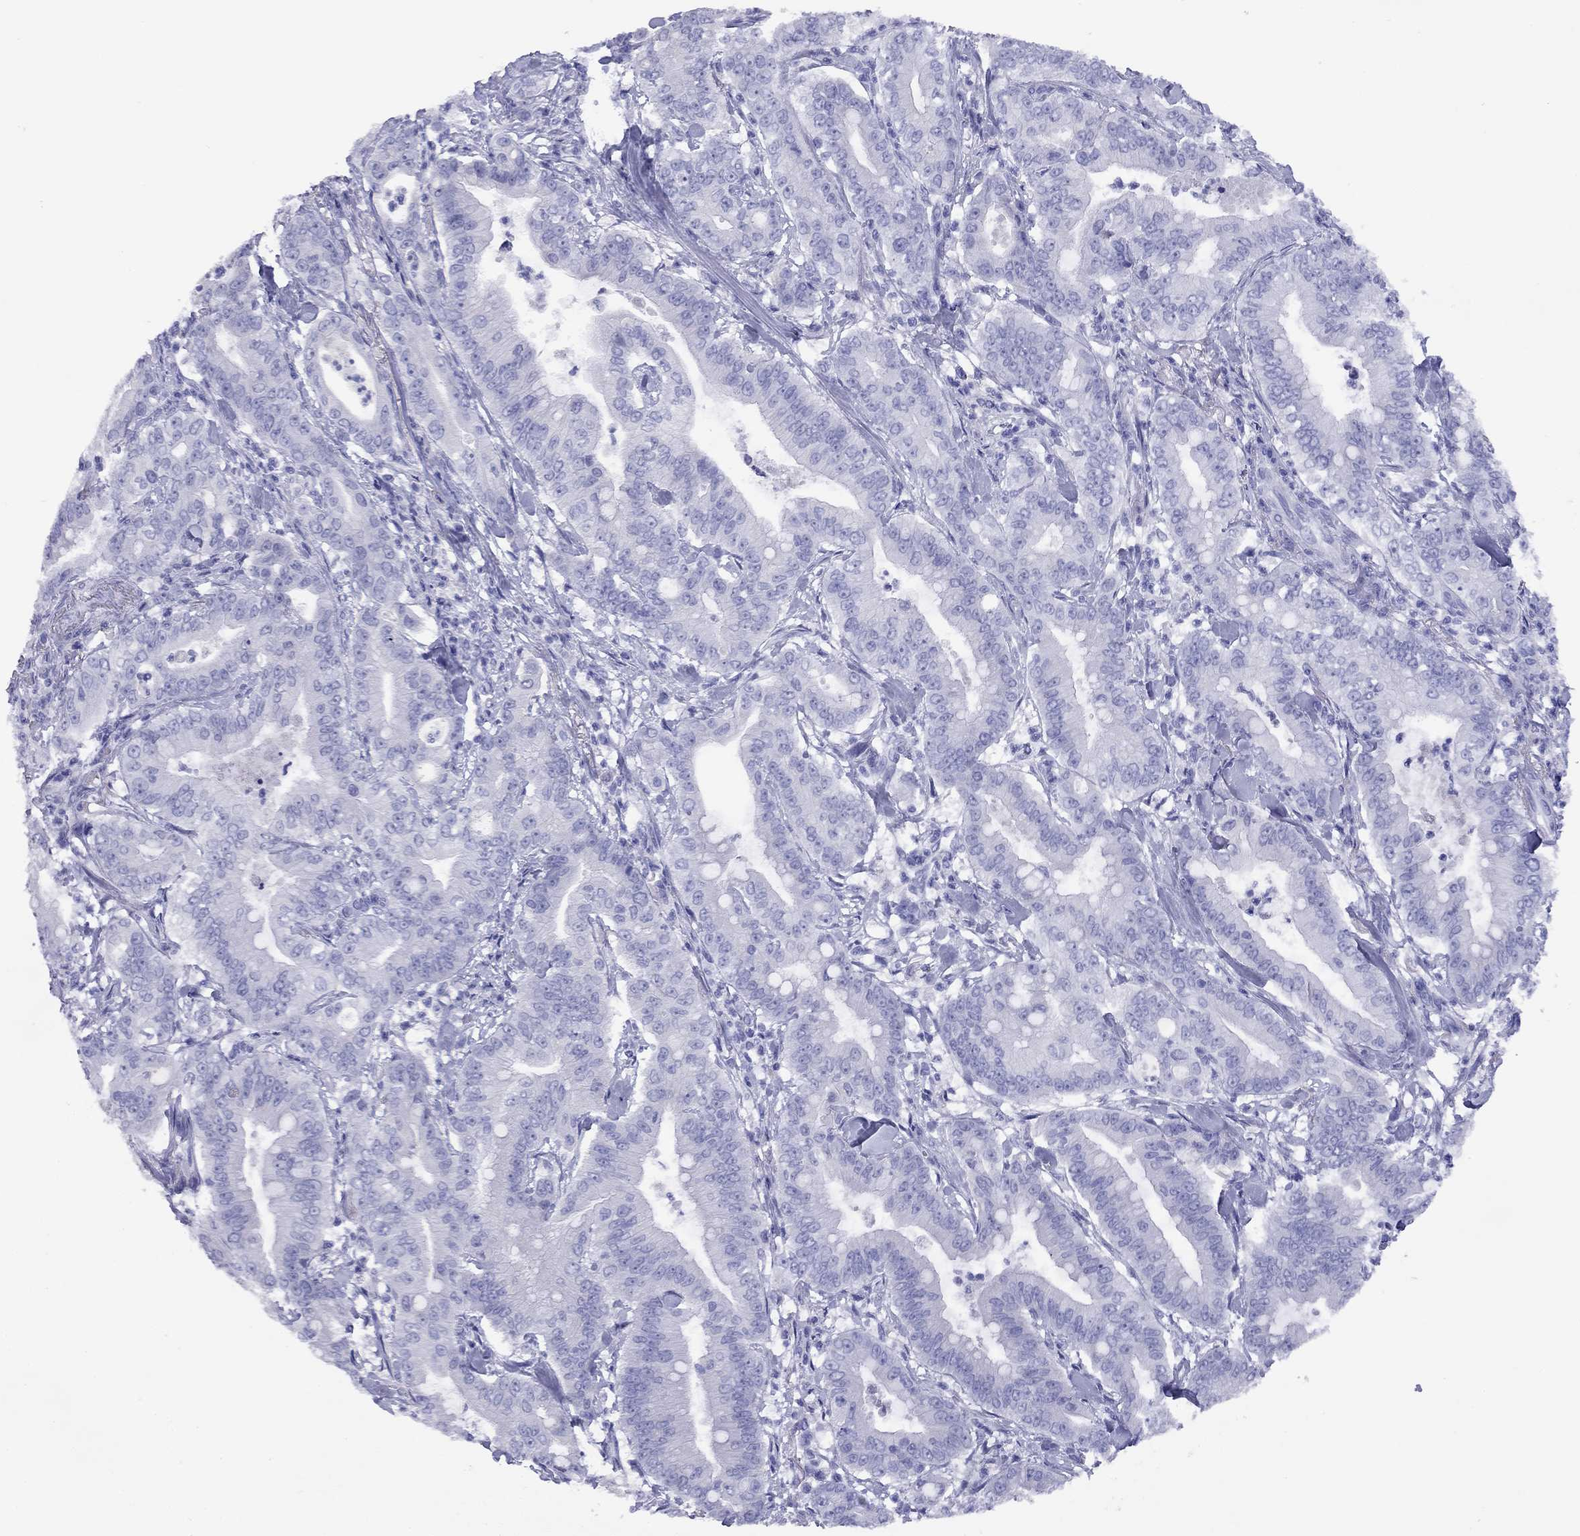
{"staining": {"intensity": "negative", "quantity": "none", "location": "none"}, "tissue": "pancreatic cancer", "cell_type": "Tumor cells", "image_type": "cancer", "snomed": [{"axis": "morphology", "description": "Adenocarcinoma, NOS"}, {"axis": "topography", "description": "Pancreas"}], "caption": "An IHC image of adenocarcinoma (pancreatic) is shown. There is no staining in tumor cells of adenocarcinoma (pancreatic).", "gene": "CMYA5", "patient": {"sex": "male", "age": 71}}